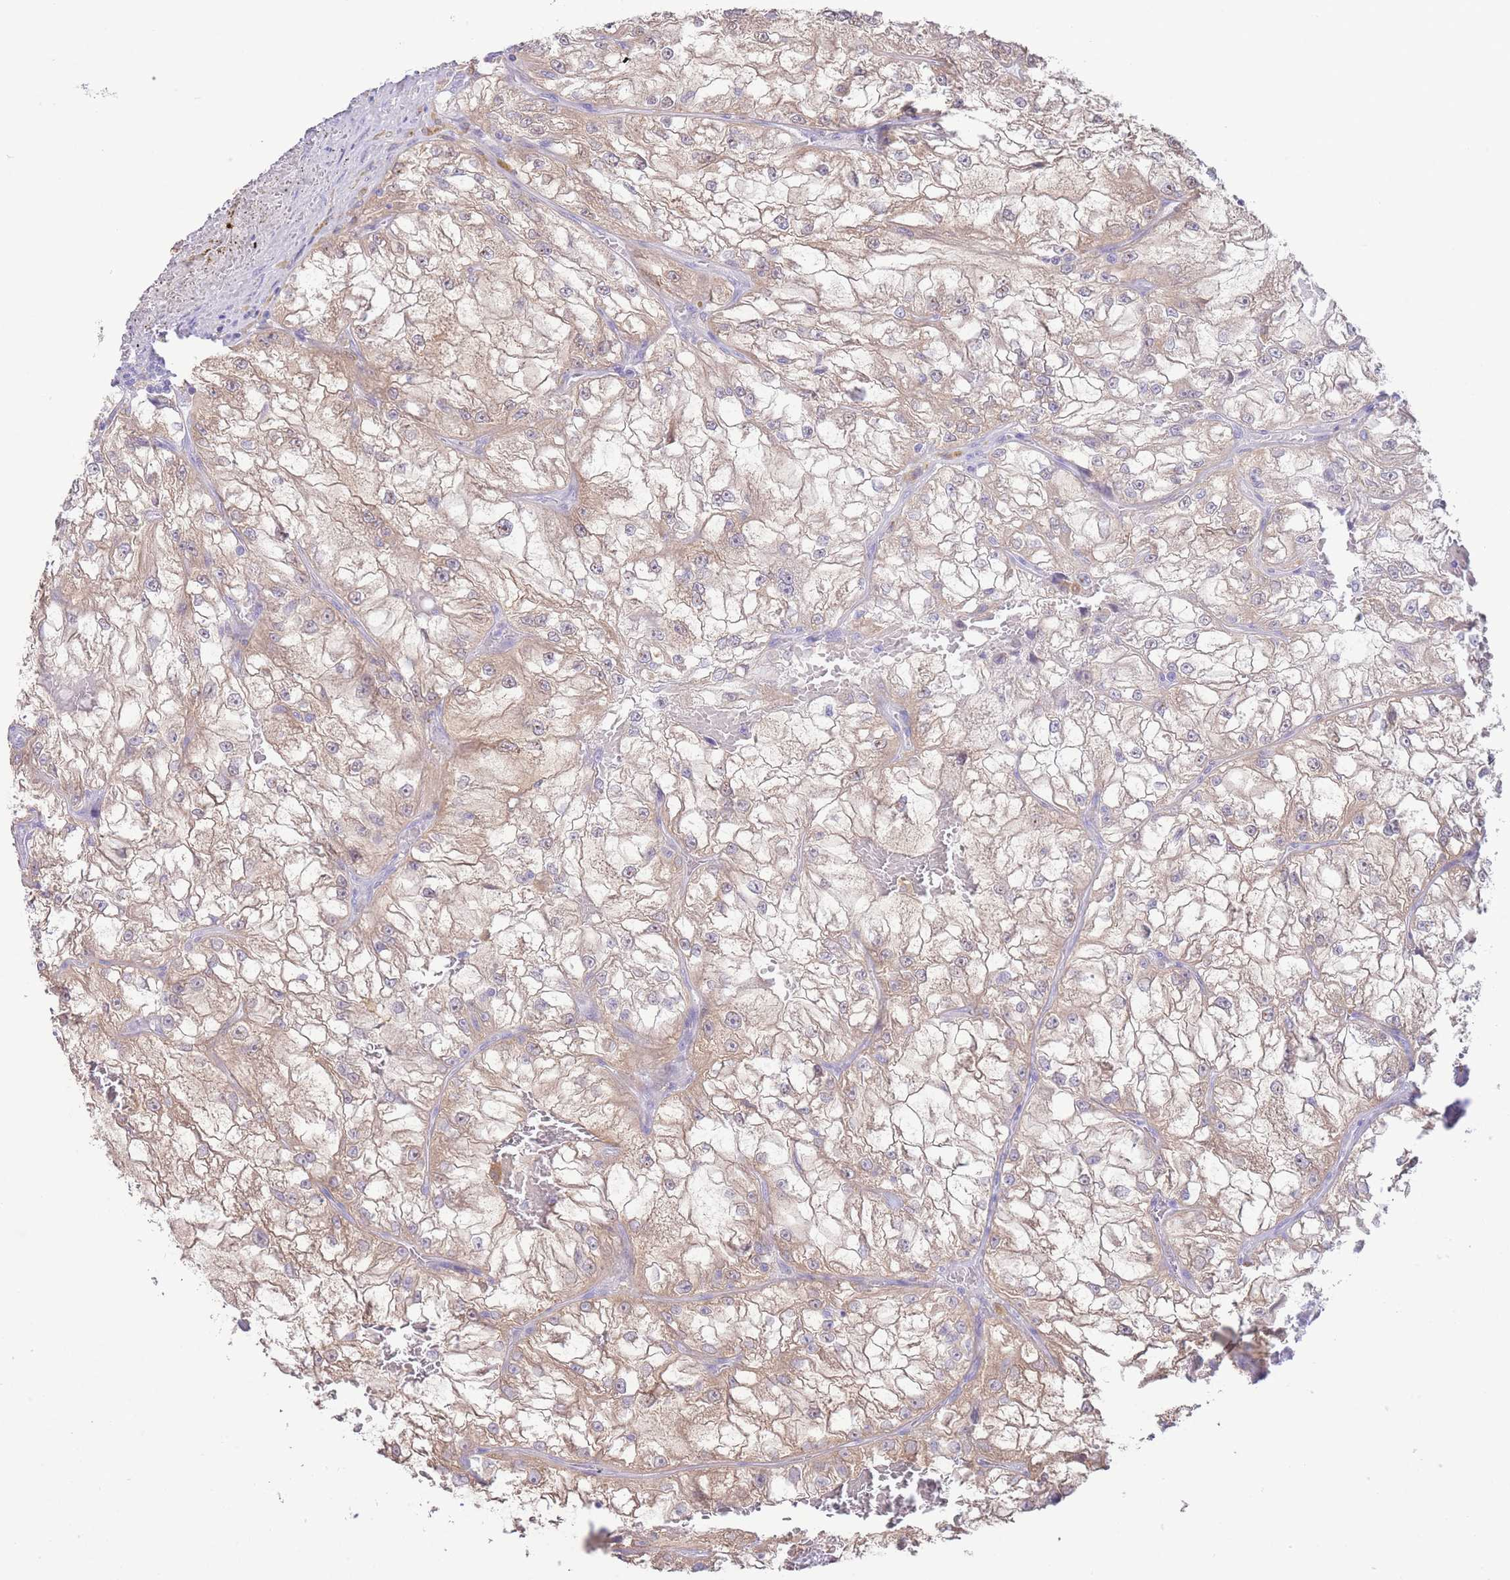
{"staining": {"intensity": "weak", "quantity": "25%-75%", "location": "cytoplasmic/membranous"}, "tissue": "renal cancer", "cell_type": "Tumor cells", "image_type": "cancer", "snomed": [{"axis": "morphology", "description": "Adenocarcinoma, NOS"}, {"axis": "topography", "description": "Kidney"}], "caption": "Tumor cells reveal weak cytoplasmic/membranous expression in approximately 25%-75% of cells in renal adenocarcinoma.", "gene": "FAH", "patient": {"sex": "female", "age": 72}}